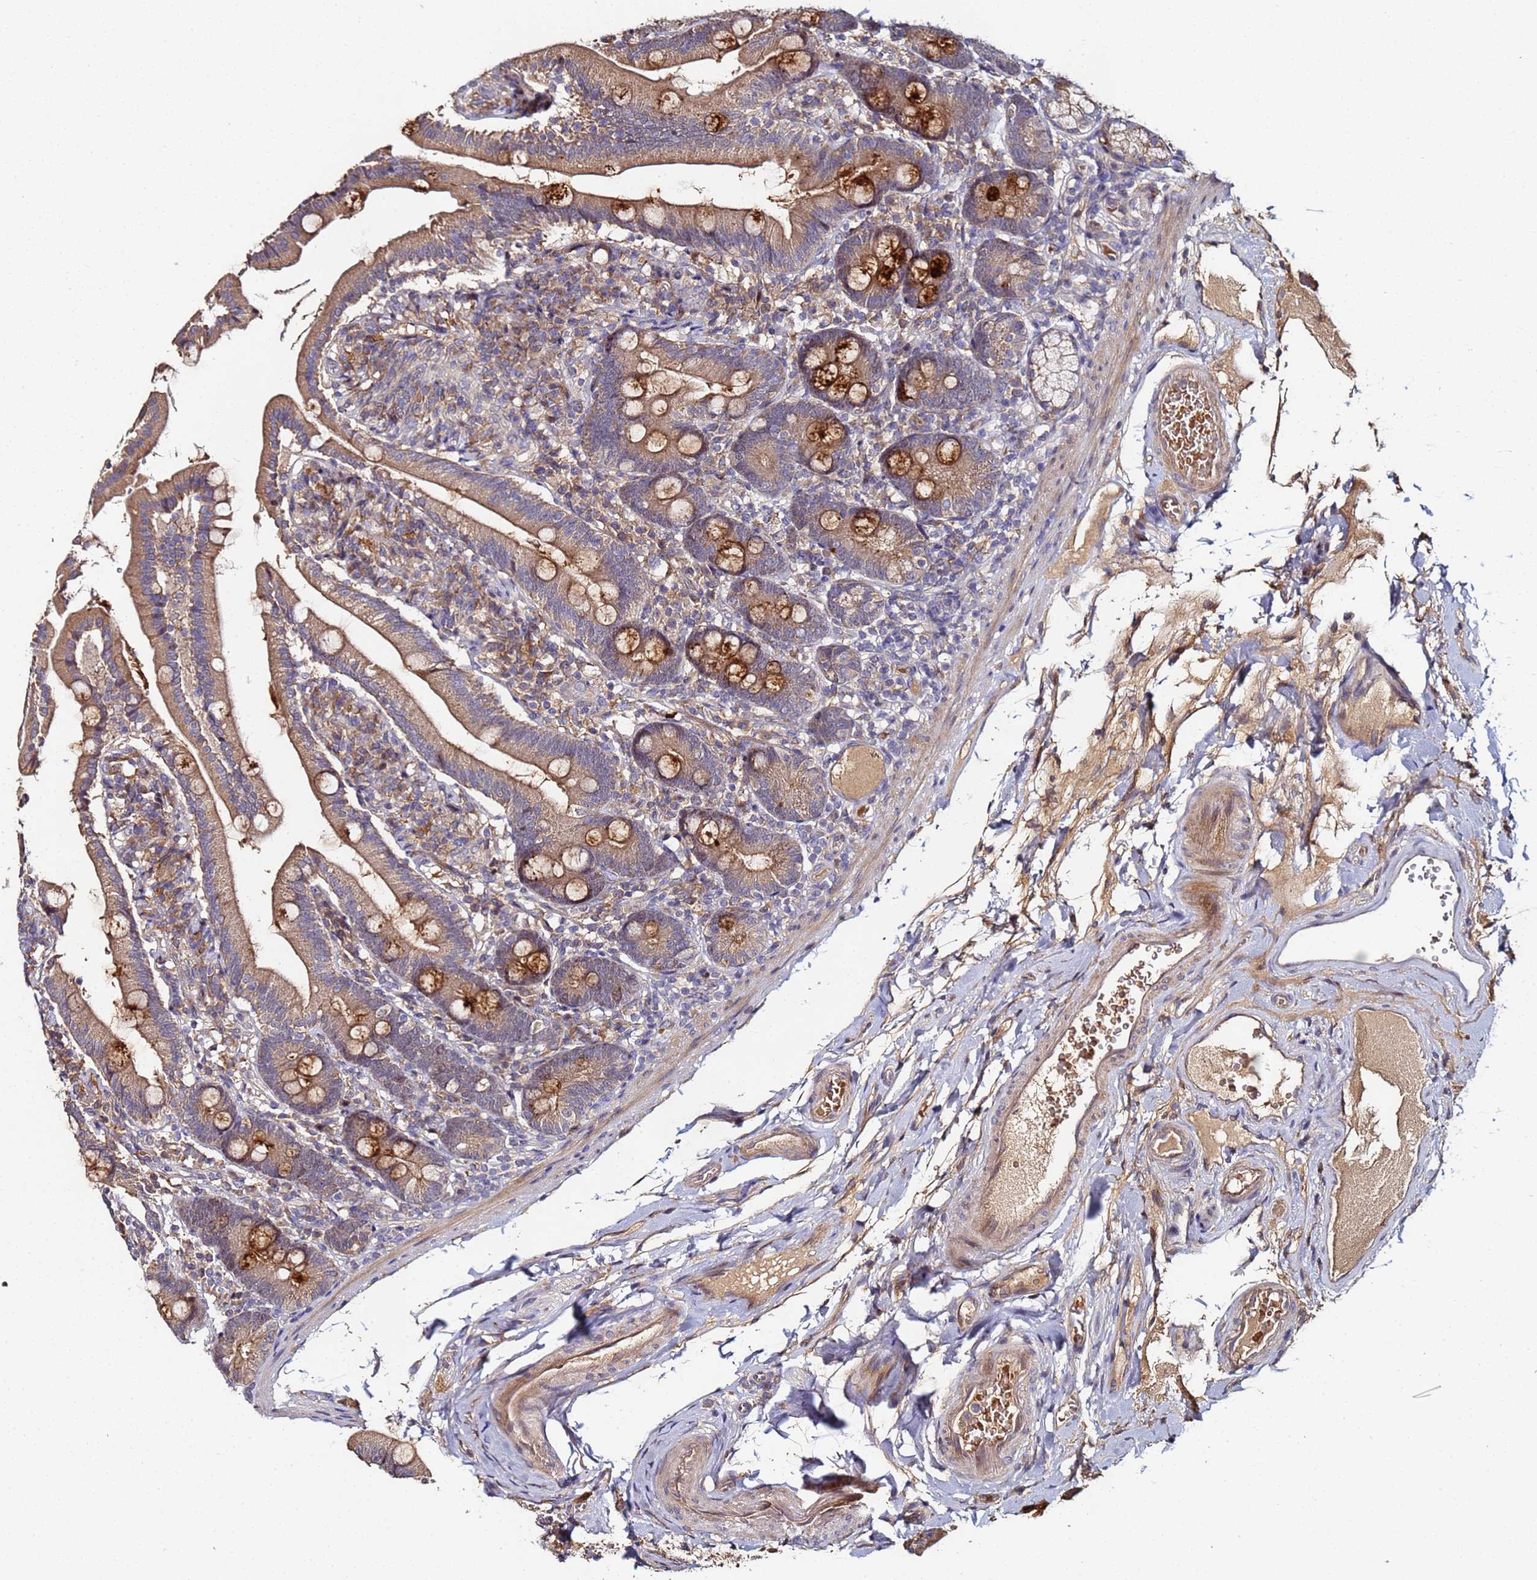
{"staining": {"intensity": "moderate", "quantity": ">75%", "location": "cytoplasmic/membranous"}, "tissue": "duodenum", "cell_type": "Glandular cells", "image_type": "normal", "snomed": [{"axis": "morphology", "description": "Normal tissue, NOS"}, {"axis": "topography", "description": "Duodenum"}], "caption": "Immunohistochemistry (IHC) histopathology image of unremarkable human duodenum stained for a protein (brown), which exhibits medium levels of moderate cytoplasmic/membranous staining in approximately >75% of glandular cells.", "gene": "OSER1", "patient": {"sex": "female", "age": 67}}